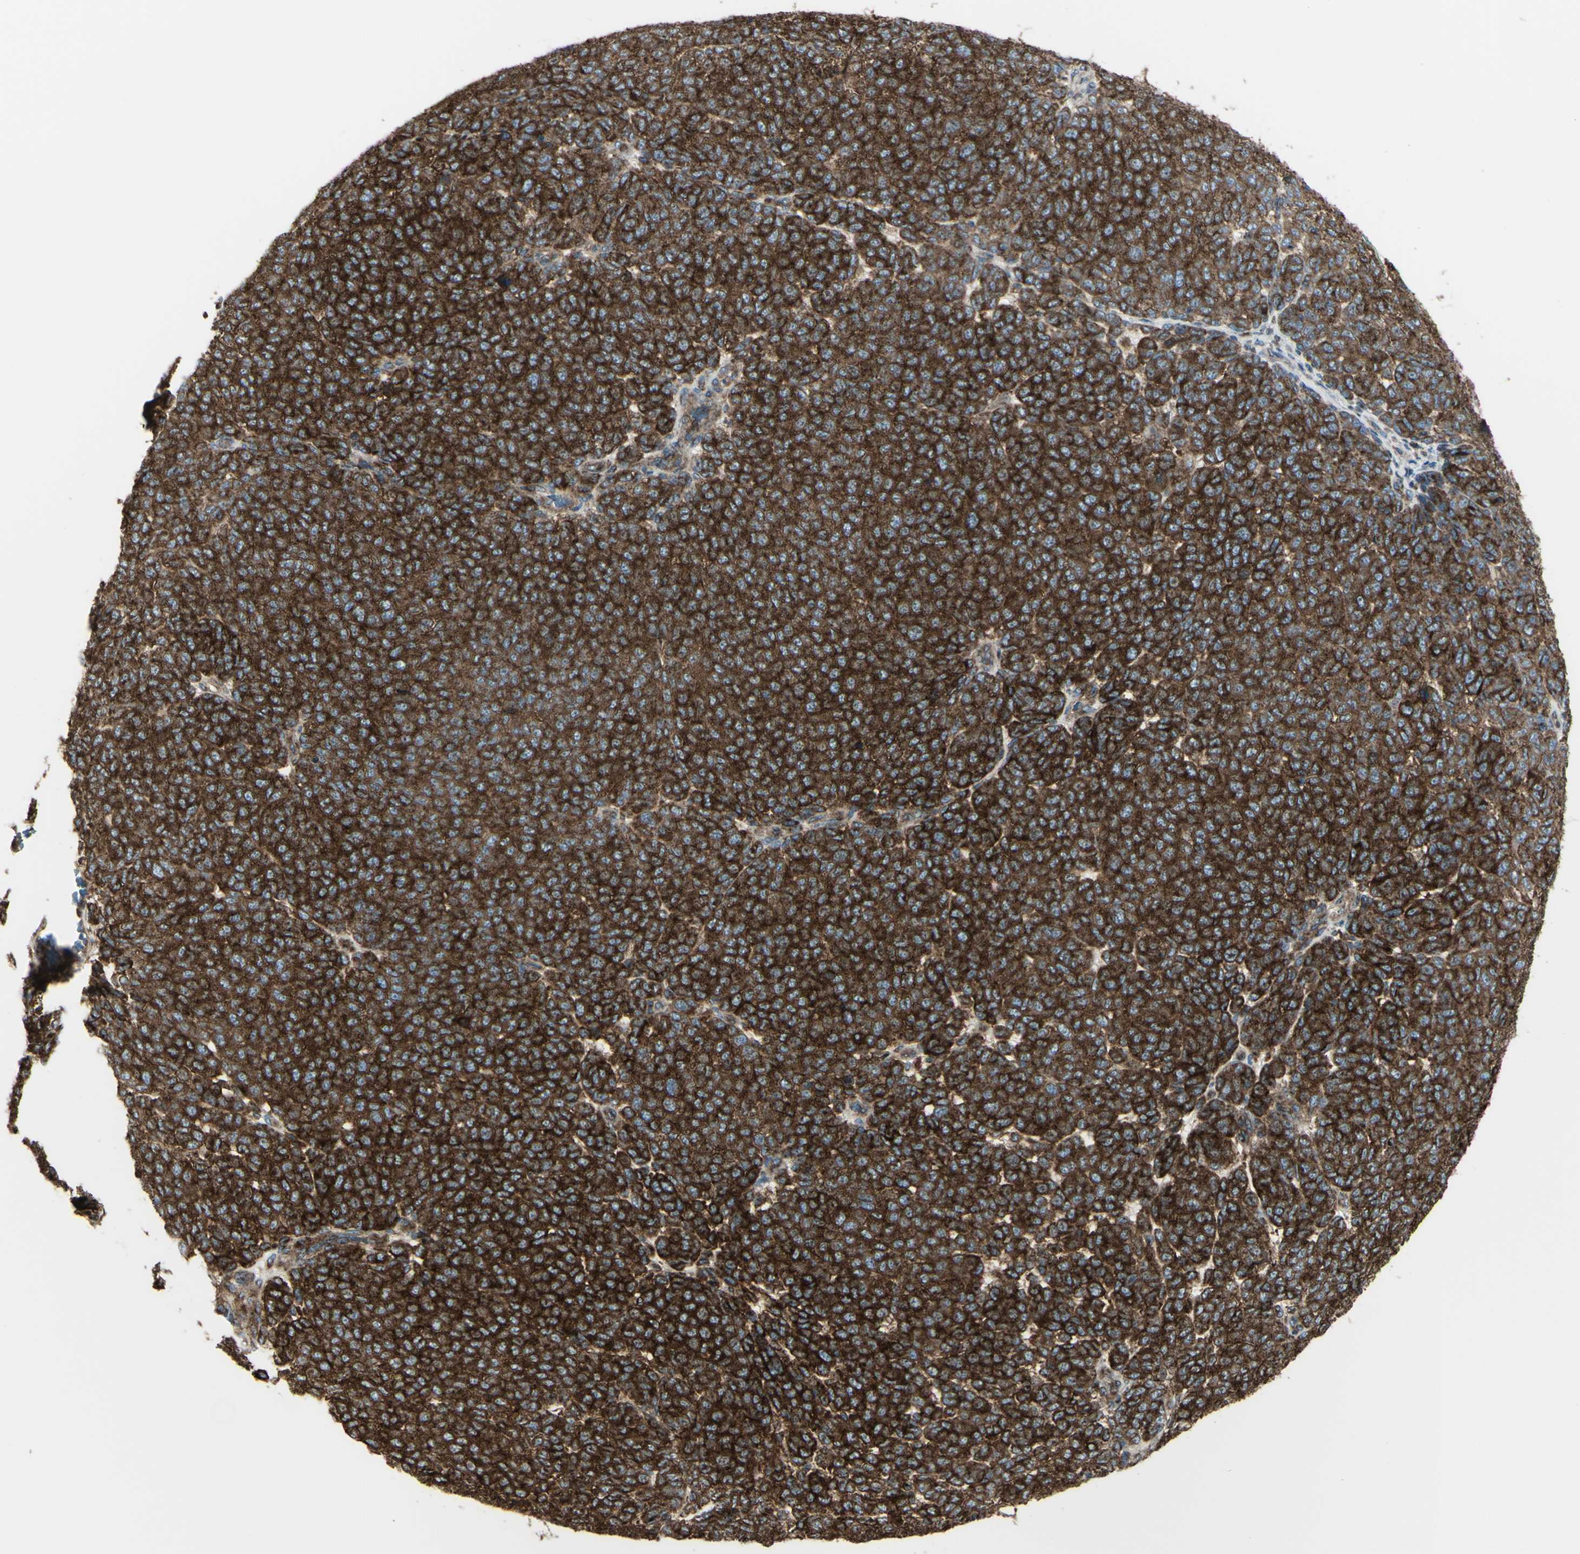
{"staining": {"intensity": "strong", "quantity": ">75%", "location": "cytoplasmic/membranous"}, "tissue": "melanoma", "cell_type": "Tumor cells", "image_type": "cancer", "snomed": [{"axis": "morphology", "description": "Malignant melanoma, NOS"}, {"axis": "topography", "description": "Skin"}], "caption": "Immunohistochemical staining of melanoma shows high levels of strong cytoplasmic/membranous positivity in about >75% of tumor cells. (brown staining indicates protein expression, while blue staining denotes nuclei).", "gene": "NAPA", "patient": {"sex": "male", "age": 59}}